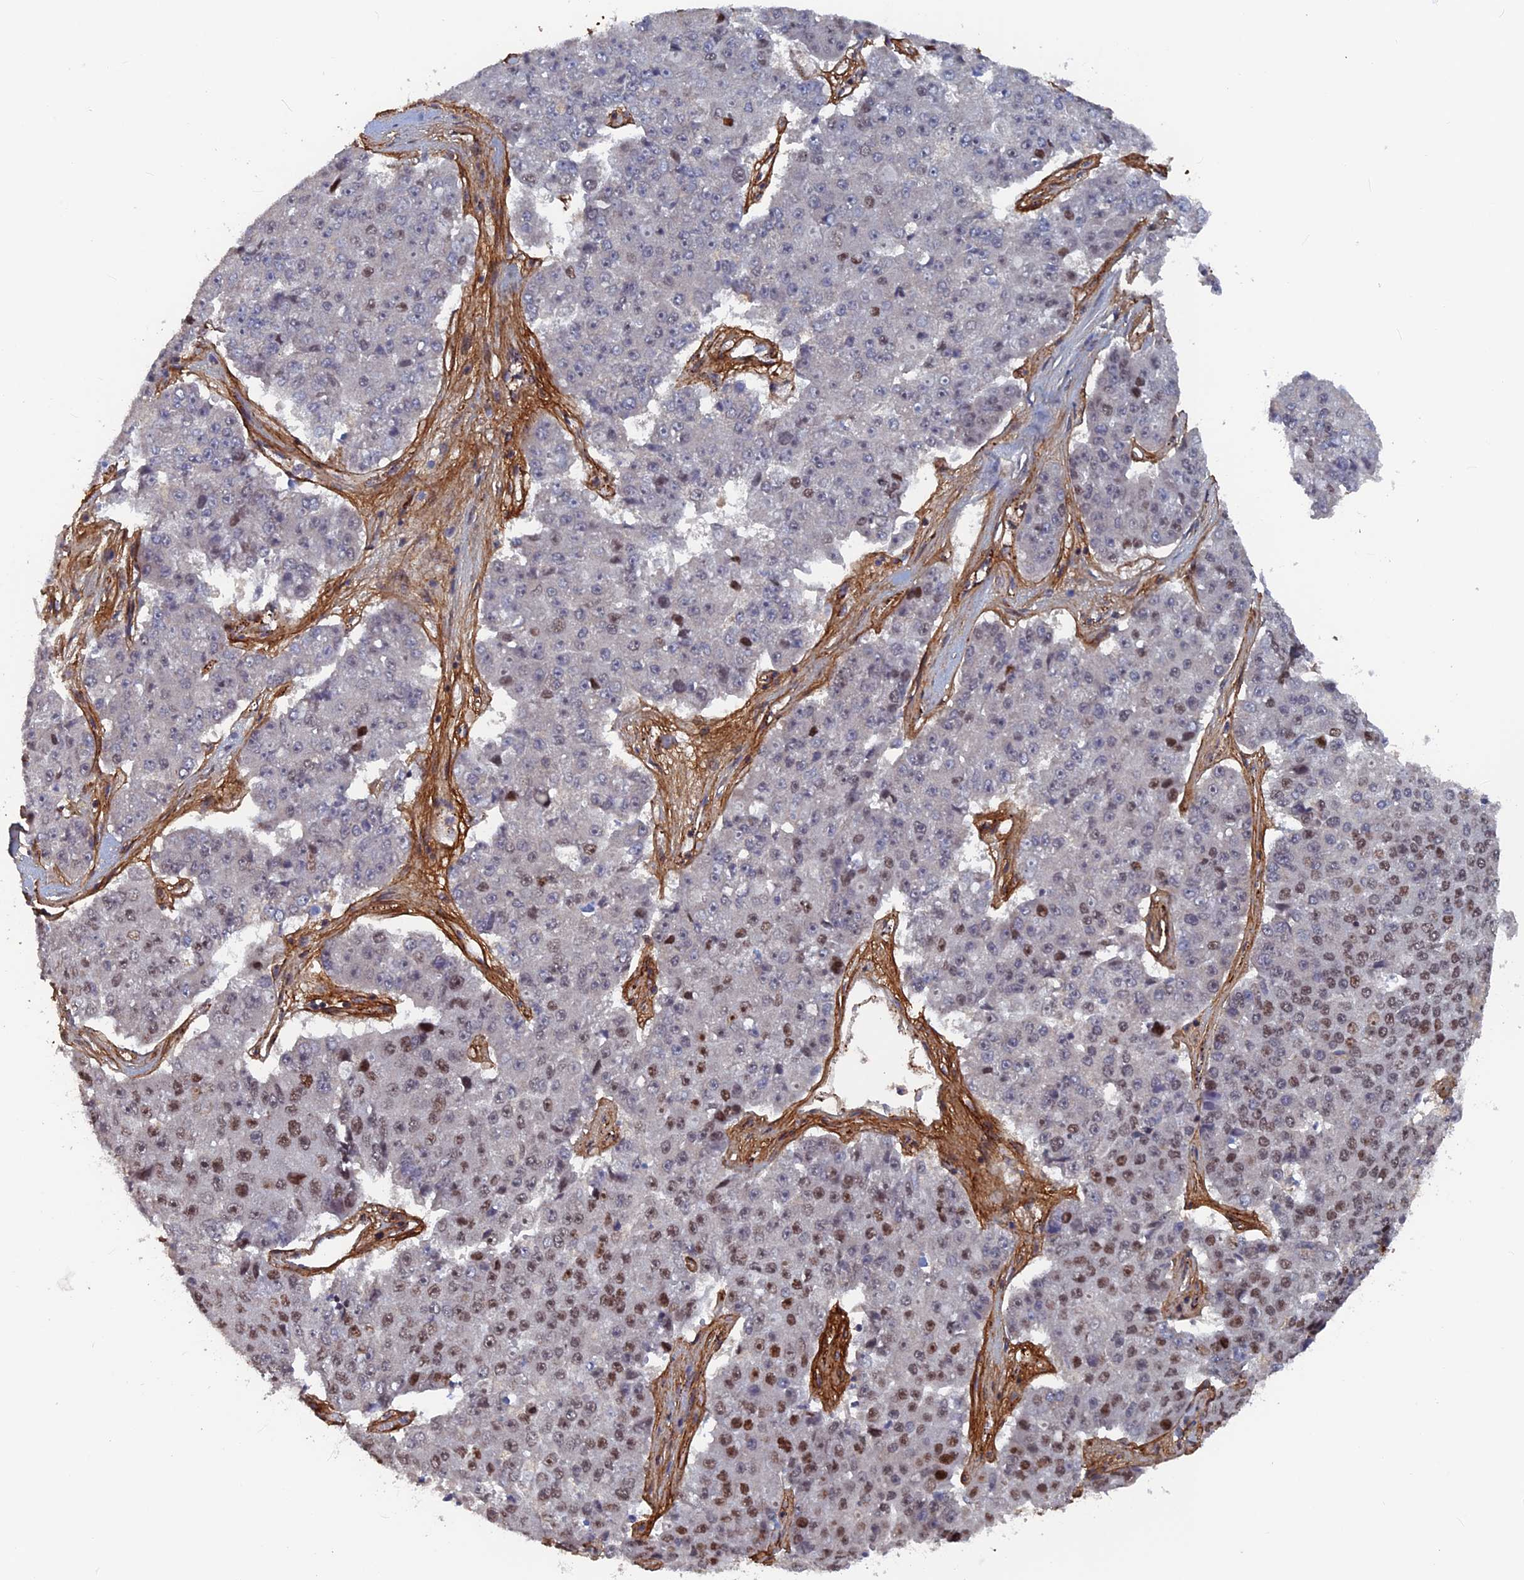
{"staining": {"intensity": "moderate", "quantity": "<25%", "location": "nuclear"}, "tissue": "pancreatic cancer", "cell_type": "Tumor cells", "image_type": "cancer", "snomed": [{"axis": "morphology", "description": "Adenocarcinoma, NOS"}, {"axis": "topography", "description": "Pancreas"}], "caption": "Immunohistochemistry (DAB (3,3'-diaminobenzidine)) staining of human pancreatic adenocarcinoma demonstrates moderate nuclear protein expression in about <25% of tumor cells.", "gene": "SH3D21", "patient": {"sex": "male", "age": 50}}